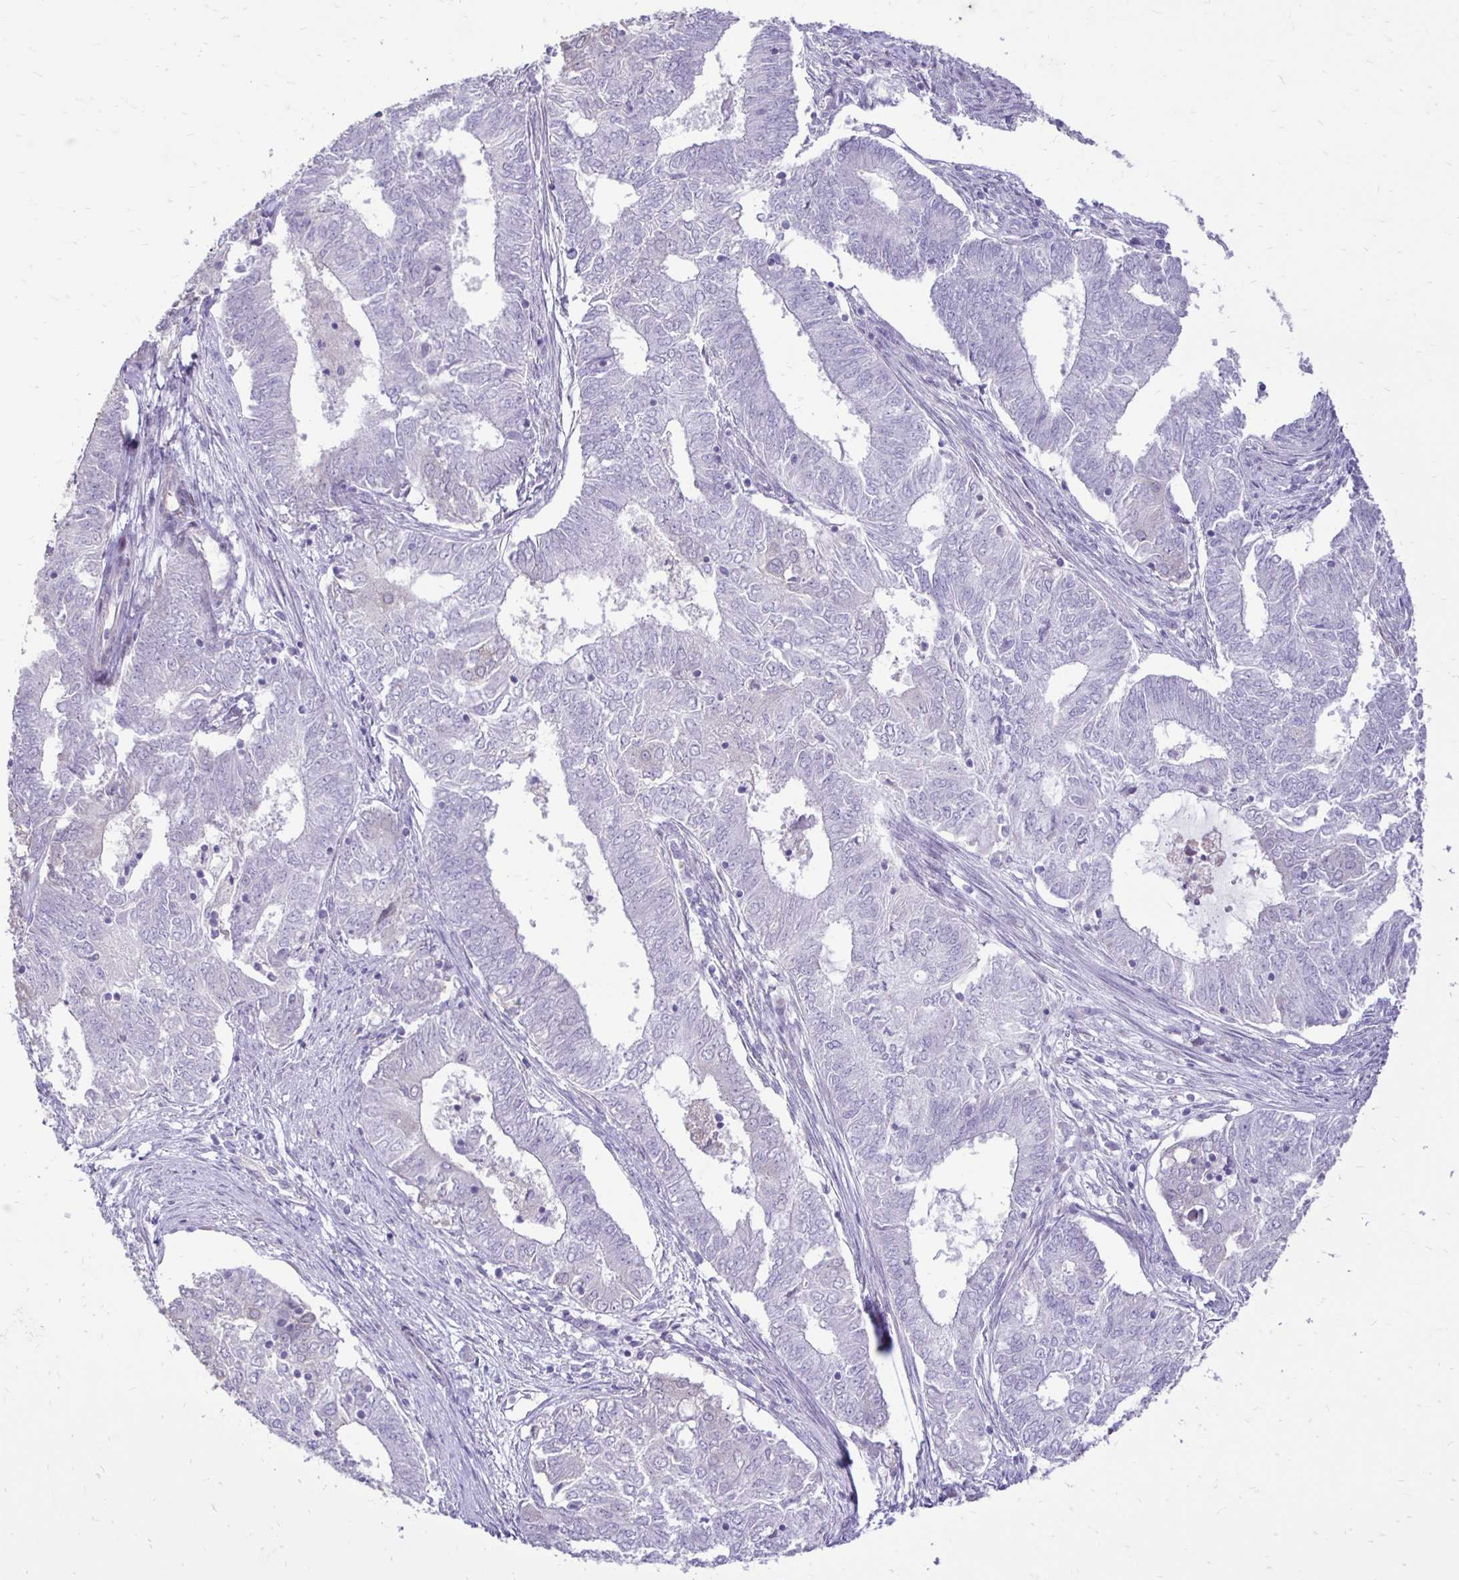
{"staining": {"intensity": "negative", "quantity": "none", "location": "none"}, "tissue": "endometrial cancer", "cell_type": "Tumor cells", "image_type": "cancer", "snomed": [{"axis": "morphology", "description": "Adenocarcinoma, NOS"}, {"axis": "topography", "description": "Endometrium"}], "caption": "An image of human adenocarcinoma (endometrial) is negative for staining in tumor cells.", "gene": "GAS2", "patient": {"sex": "female", "age": 62}}